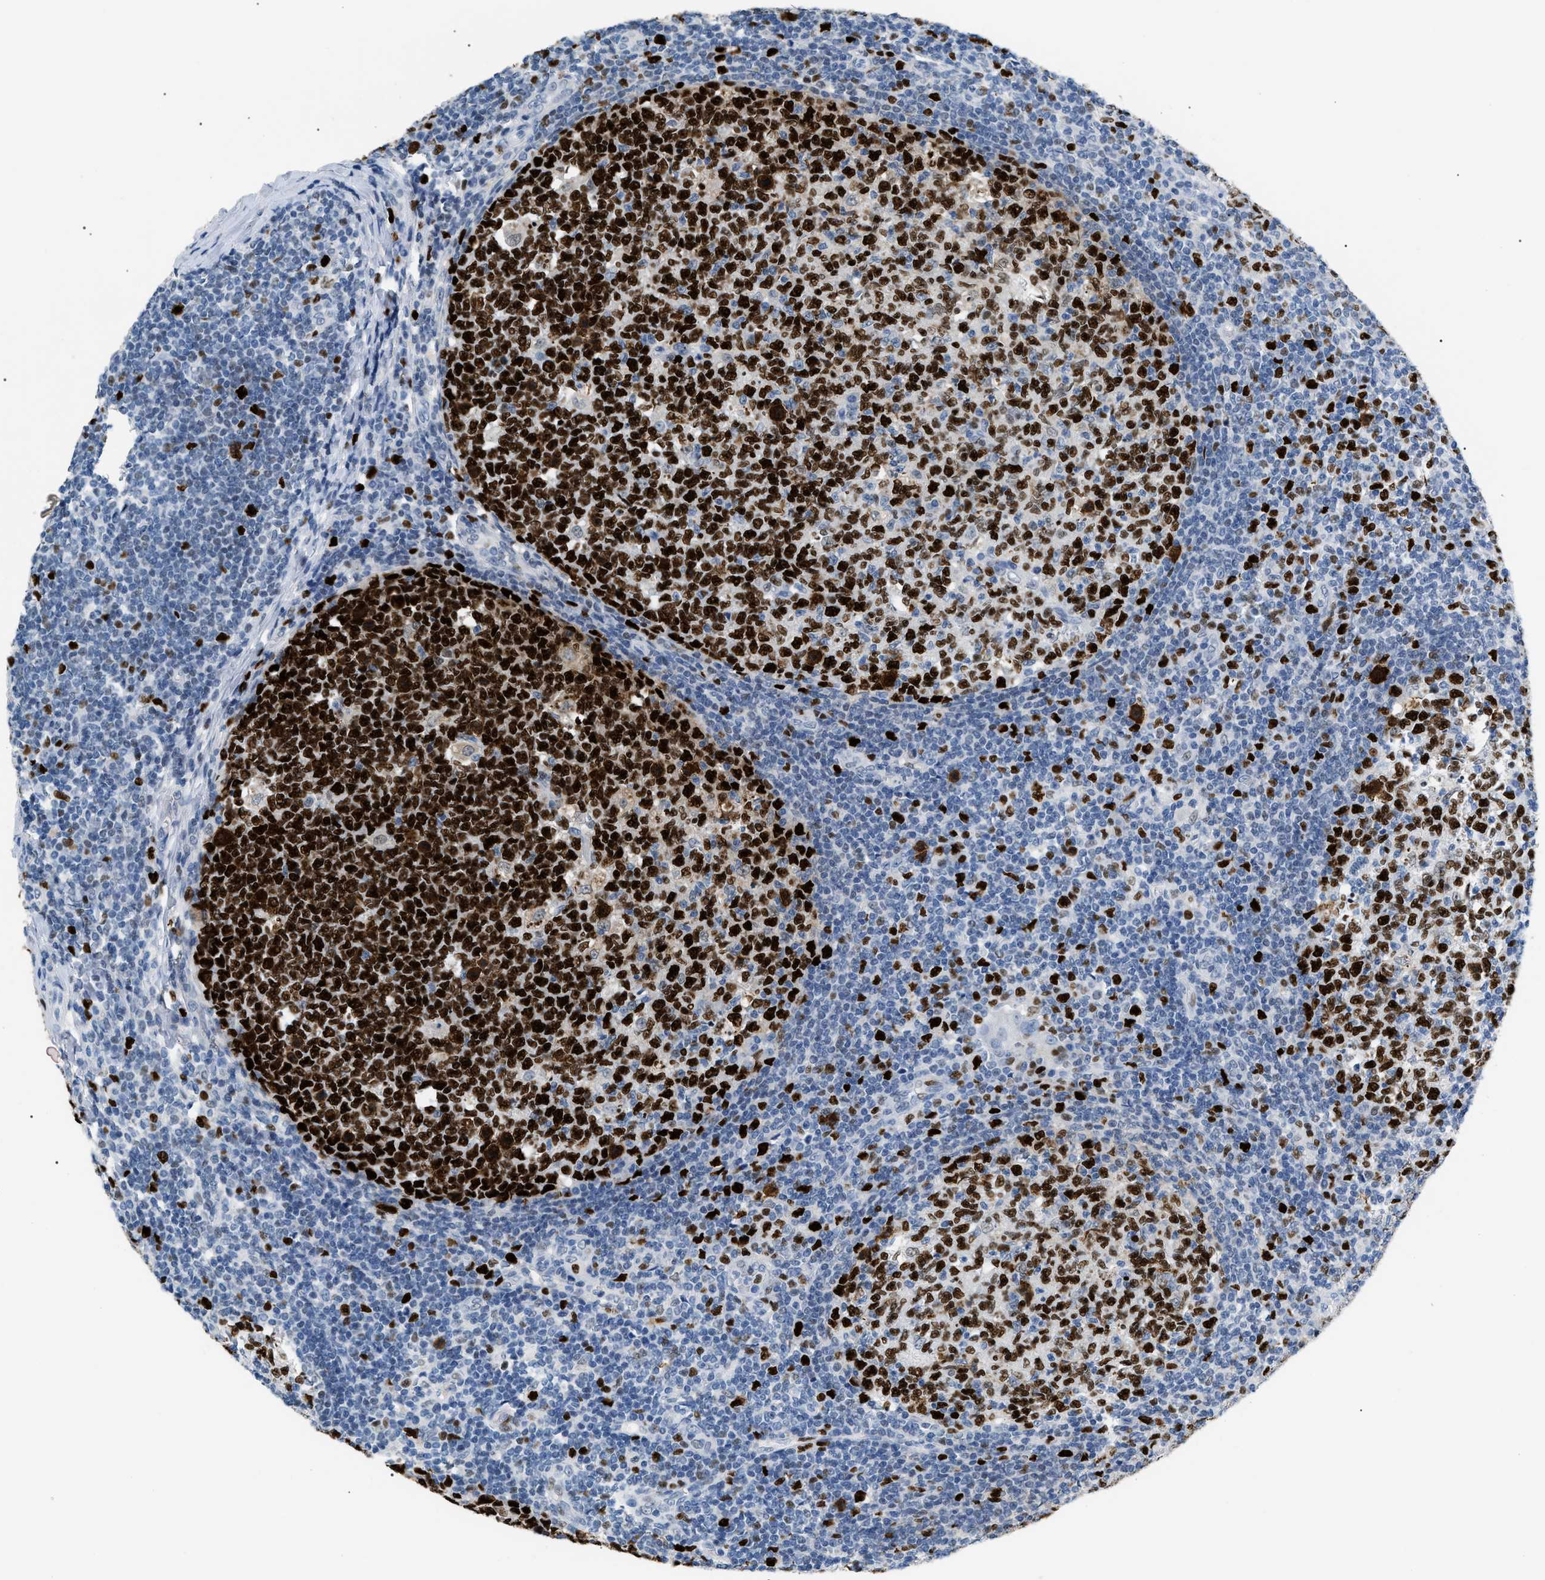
{"staining": {"intensity": "strong", "quantity": ">75%", "location": "nuclear"}, "tissue": "tonsil", "cell_type": "Germinal center cells", "image_type": "normal", "snomed": [{"axis": "morphology", "description": "Normal tissue, NOS"}, {"axis": "topography", "description": "Tonsil"}], "caption": "DAB (3,3'-diaminobenzidine) immunohistochemical staining of benign human tonsil exhibits strong nuclear protein expression in about >75% of germinal center cells.", "gene": "MCM7", "patient": {"sex": "female", "age": 19}}